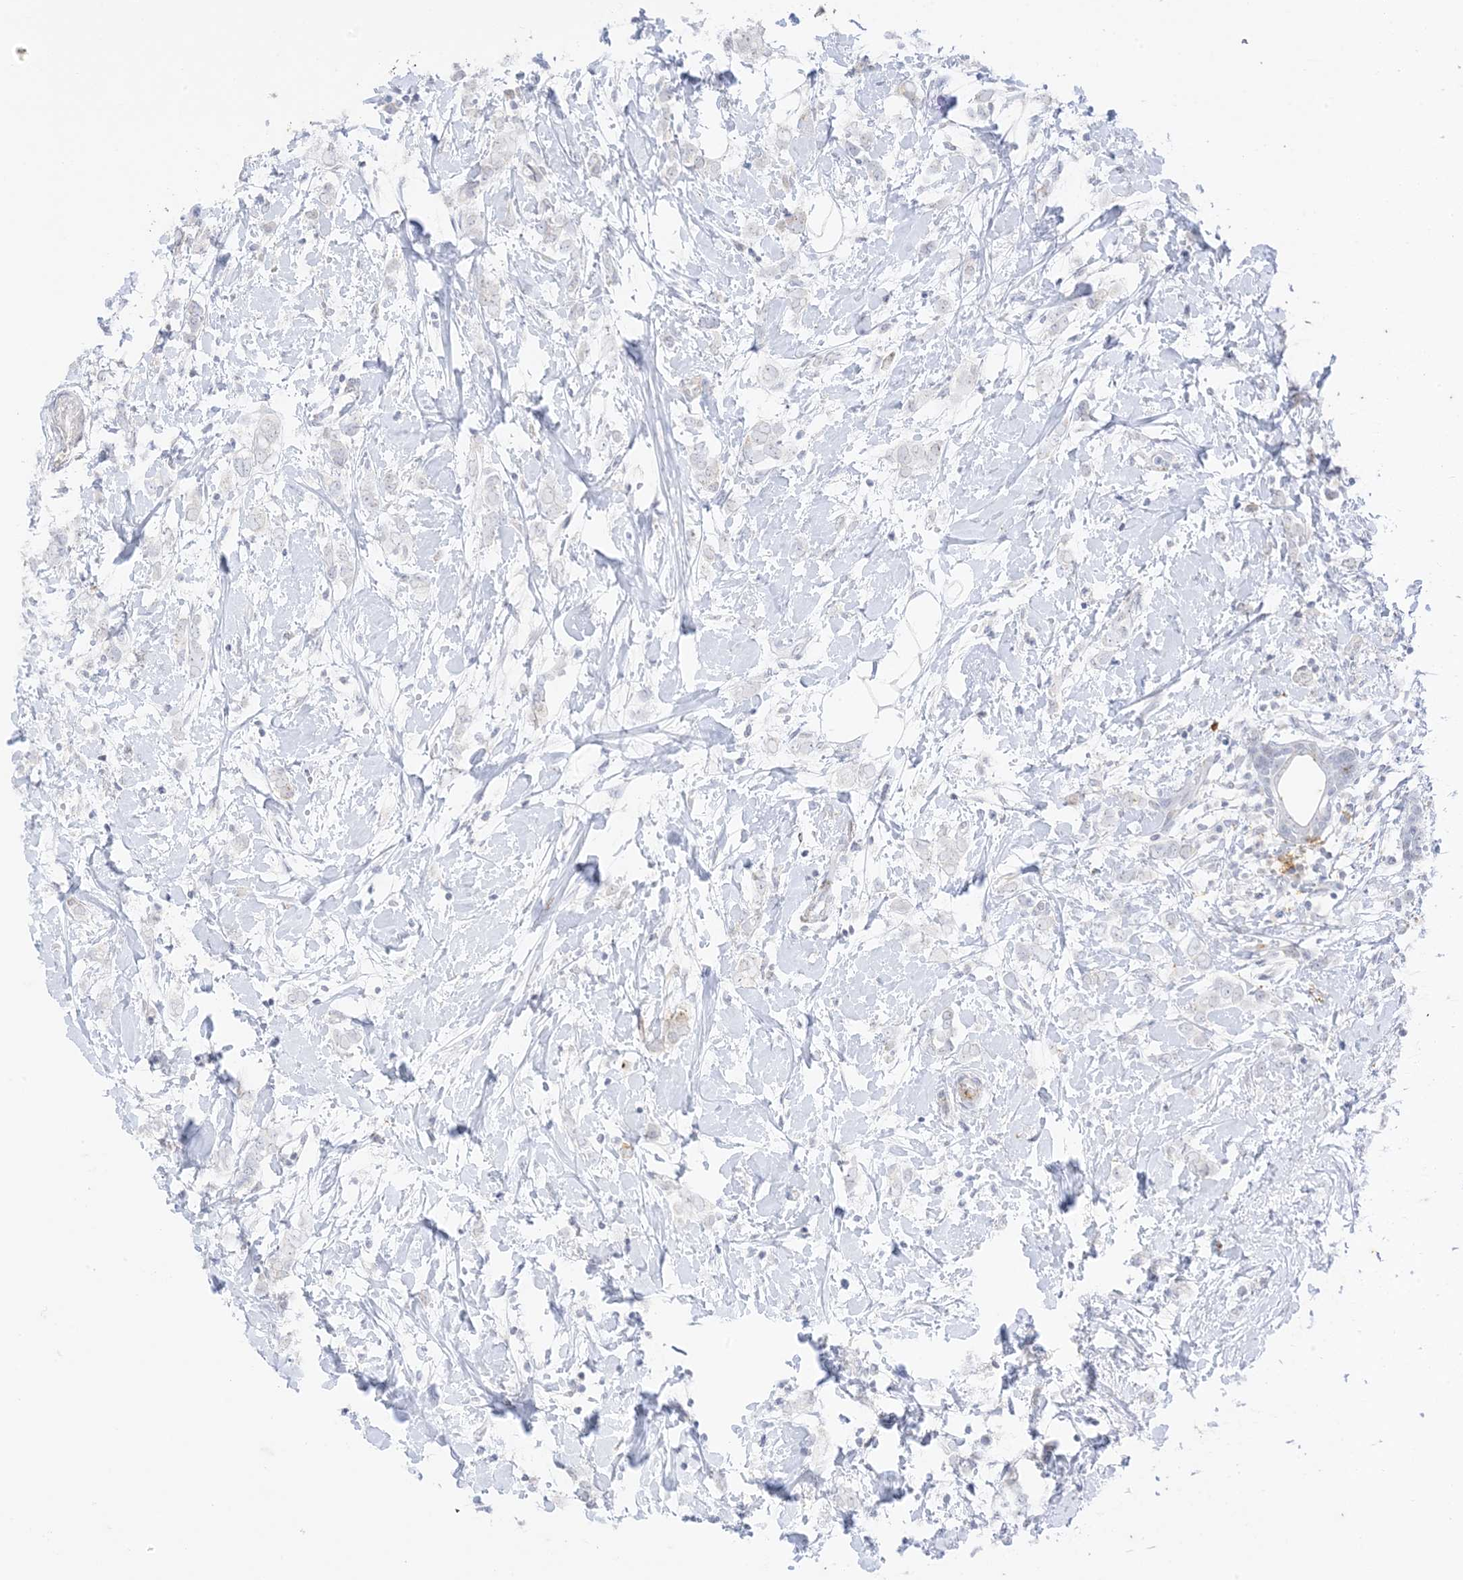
{"staining": {"intensity": "negative", "quantity": "none", "location": "none"}, "tissue": "breast cancer", "cell_type": "Tumor cells", "image_type": "cancer", "snomed": [{"axis": "morphology", "description": "Normal tissue, NOS"}, {"axis": "morphology", "description": "Lobular carcinoma"}, {"axis": "topography", "description": "Breast"}], "caption": "Immunohistochemistry of breast cancer (lobular carcinoma) exhibits no staining in tumor cells. Nuclei are stained in blue.", "gene": "RAC1", "patient": {"sex": "female", "age": 47}}